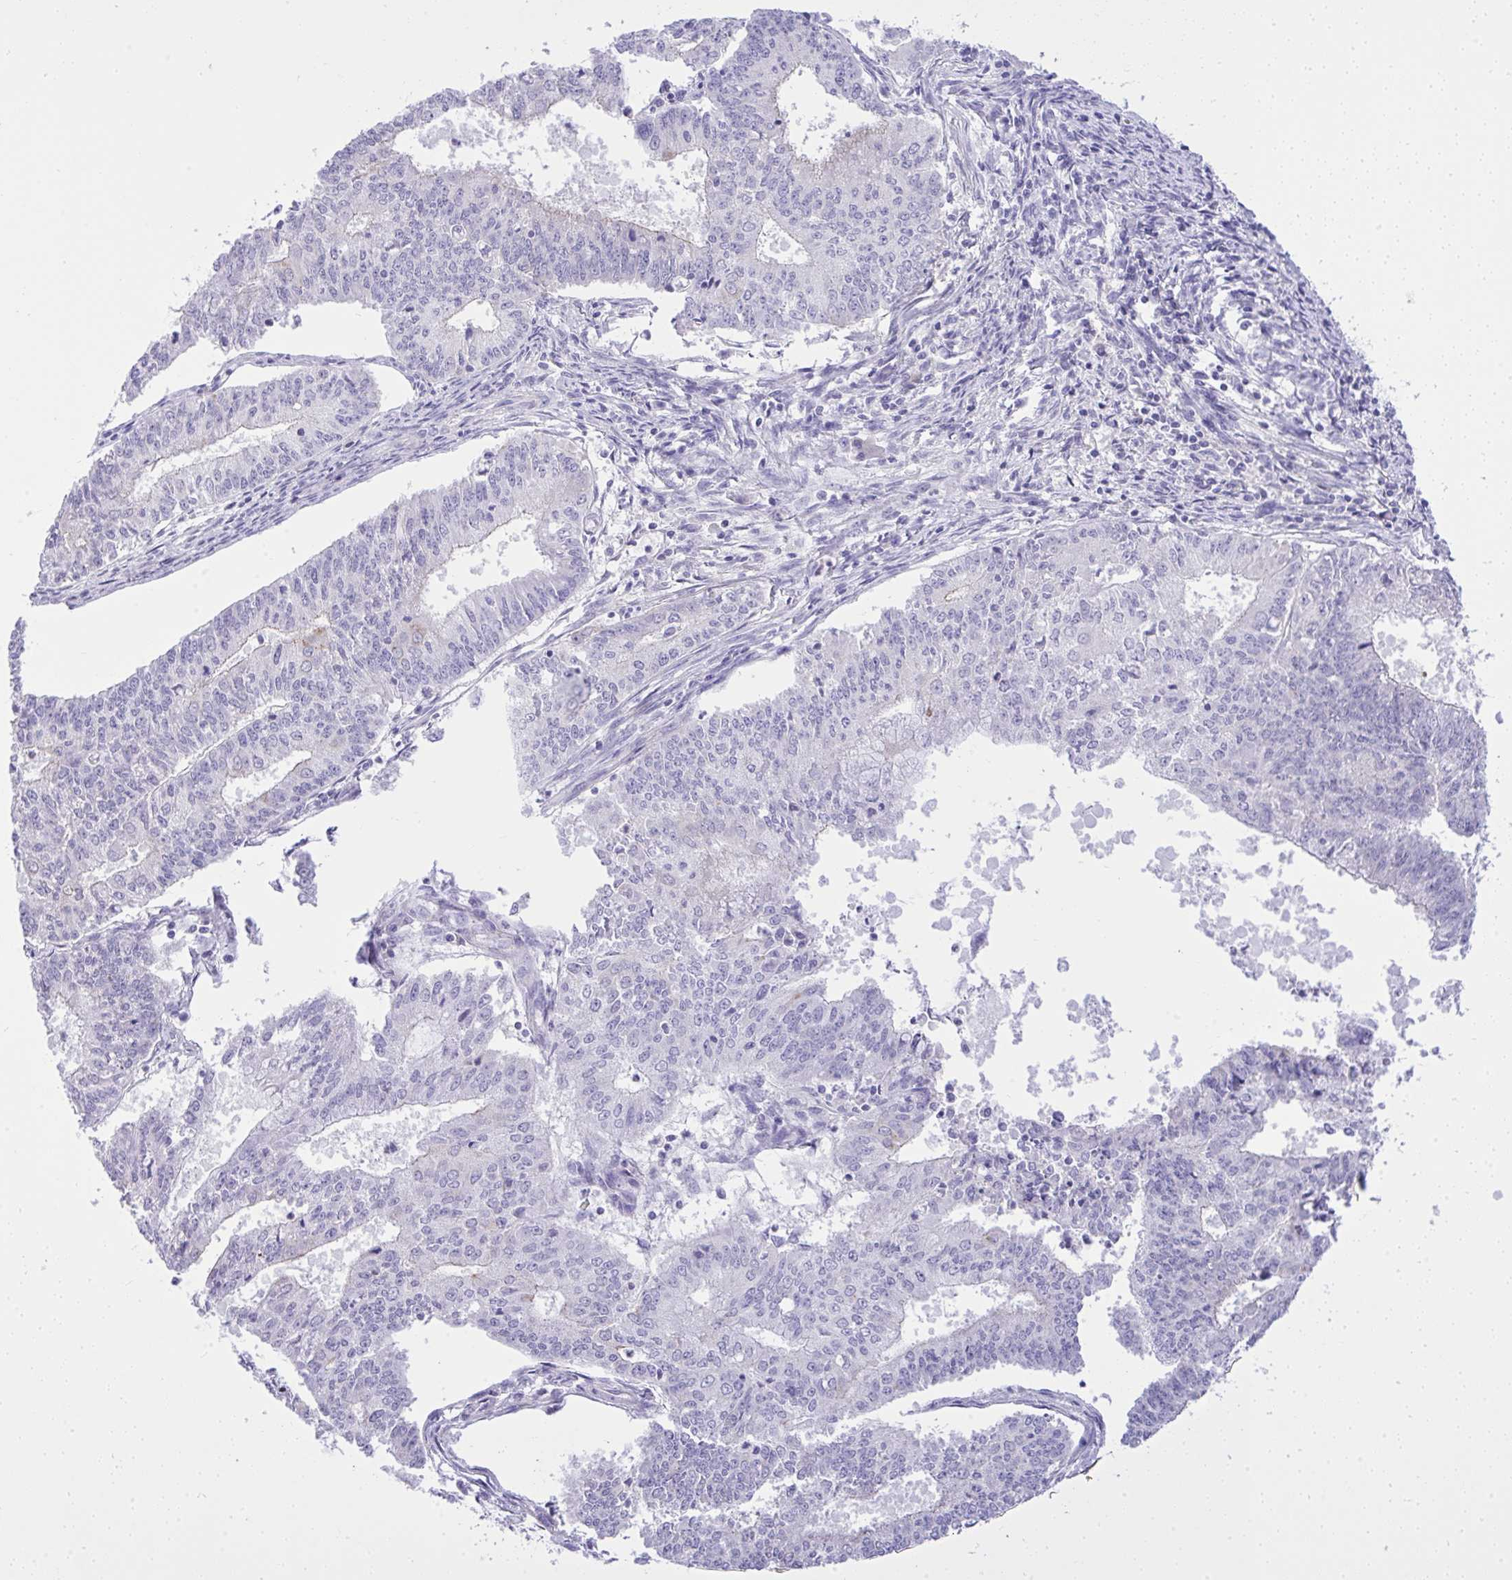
{"staining": {"intensity": "negative", "quantity": "none", "location": "none"}, "tissue": "endometrial cancer", "cell_type": "Tumor cells", "image_type": "cancer", "snomed": [{"axis": "morphology", "description": "Adenocarcinoma, NOS"}, {"axis": "topography", "description": "Endometrium"}], "caption": "The IHC histopathology image has no significant expression in tumor cells of endometrial cancer (adenocarcinoma) tissue.", "gene": "ST6GALNAC3", "patient": {"sex": "female", "age": 61}}